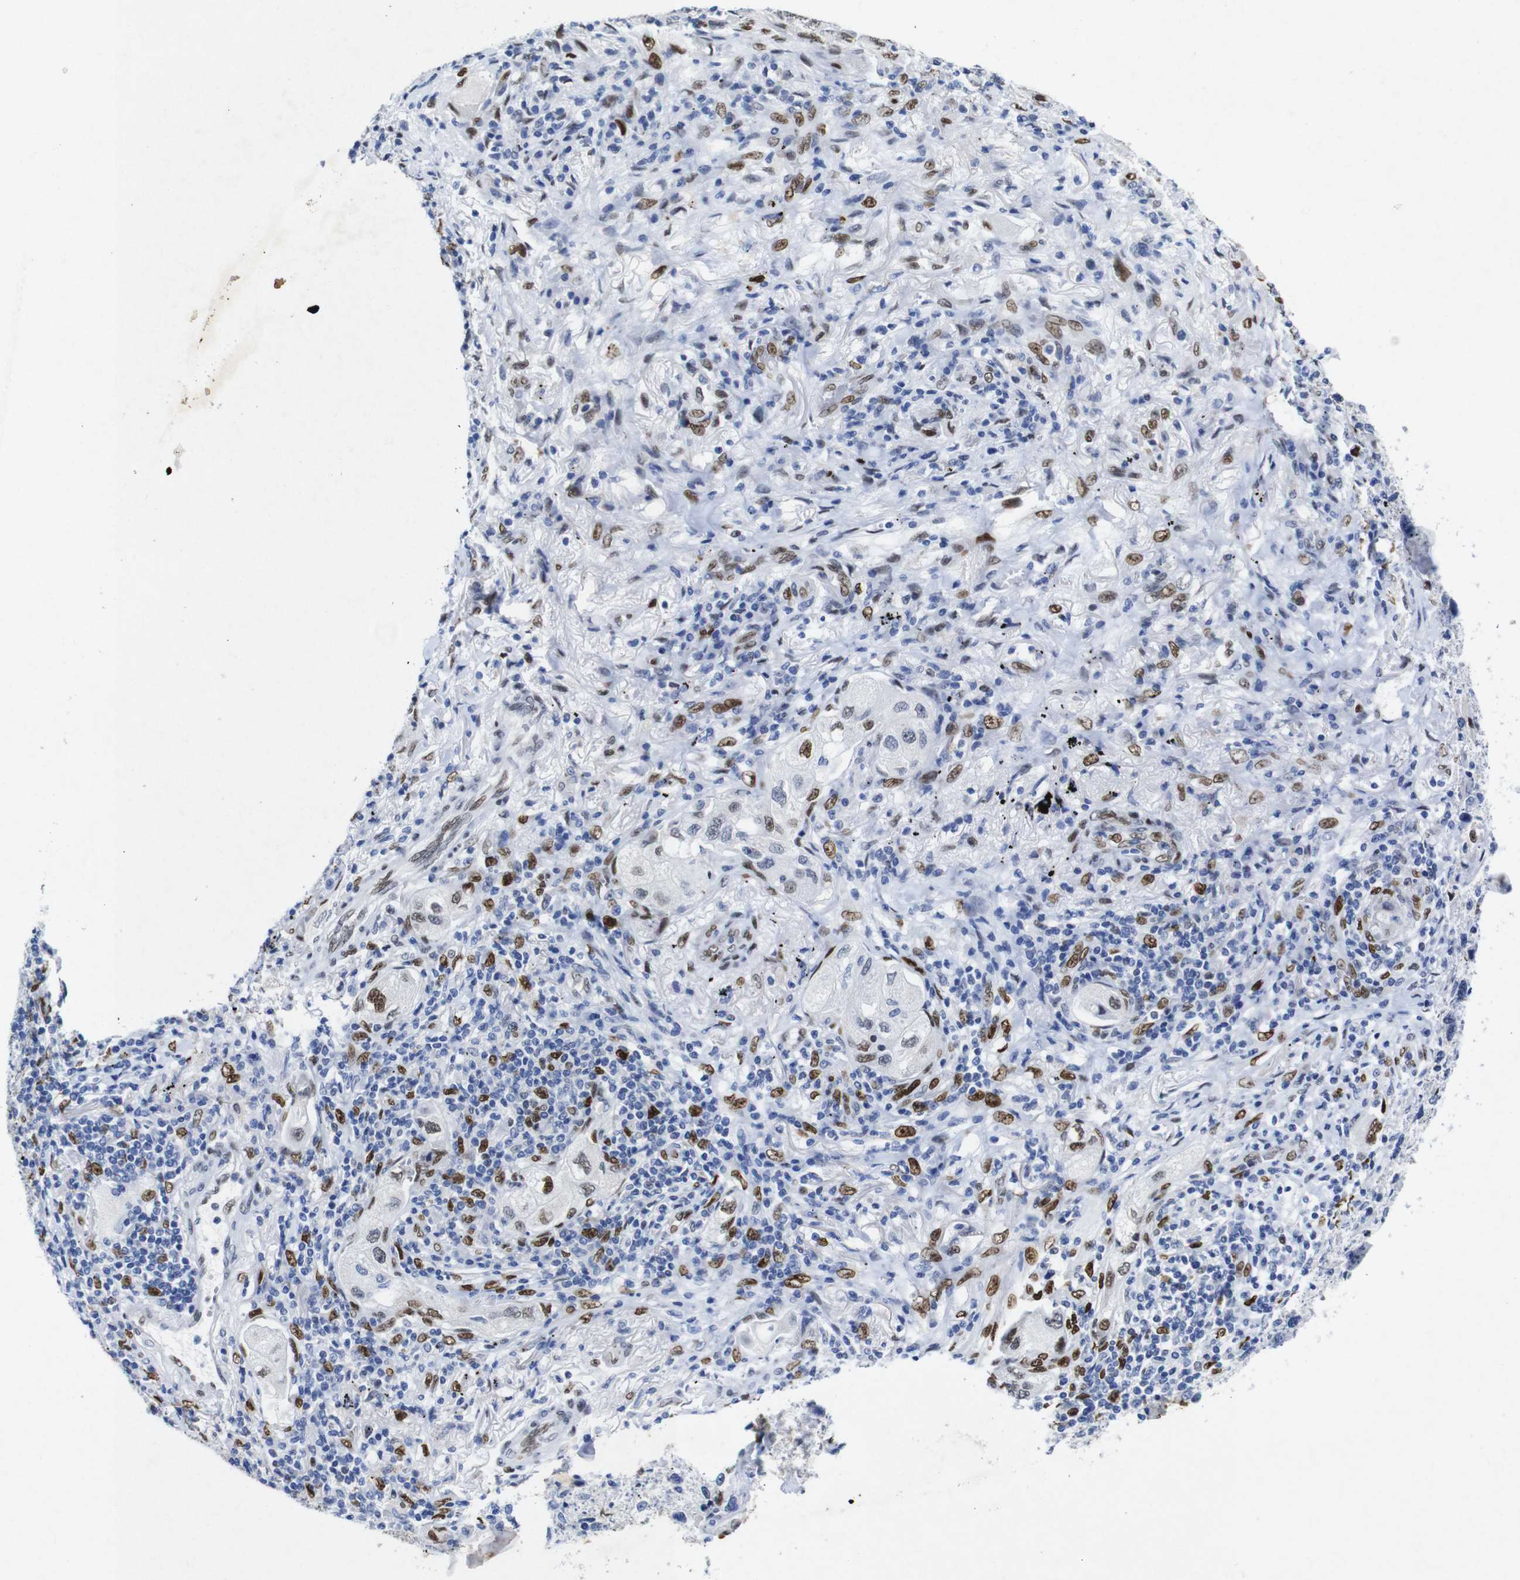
{"staining": {"intensity": "moderate", "quantity": ">75%", "location": "nuclear"}, "tissue": "lung cancer", "cell_type": "Tumor cells", "image_type": "cancer", "snomed": [{"axis": "morphology", "description": "Adenocarcinoma, NOS"}, {"axis": "topography", "description": "Lung"}], "caption": "IHC (DAB) staining of lung cancer (adenocarcinoma) reveals moderate nuclear protein expression in about >75% of tumor cells.", "gene": "FOSL2", "patient": {"sex": "female", "age": 65}}